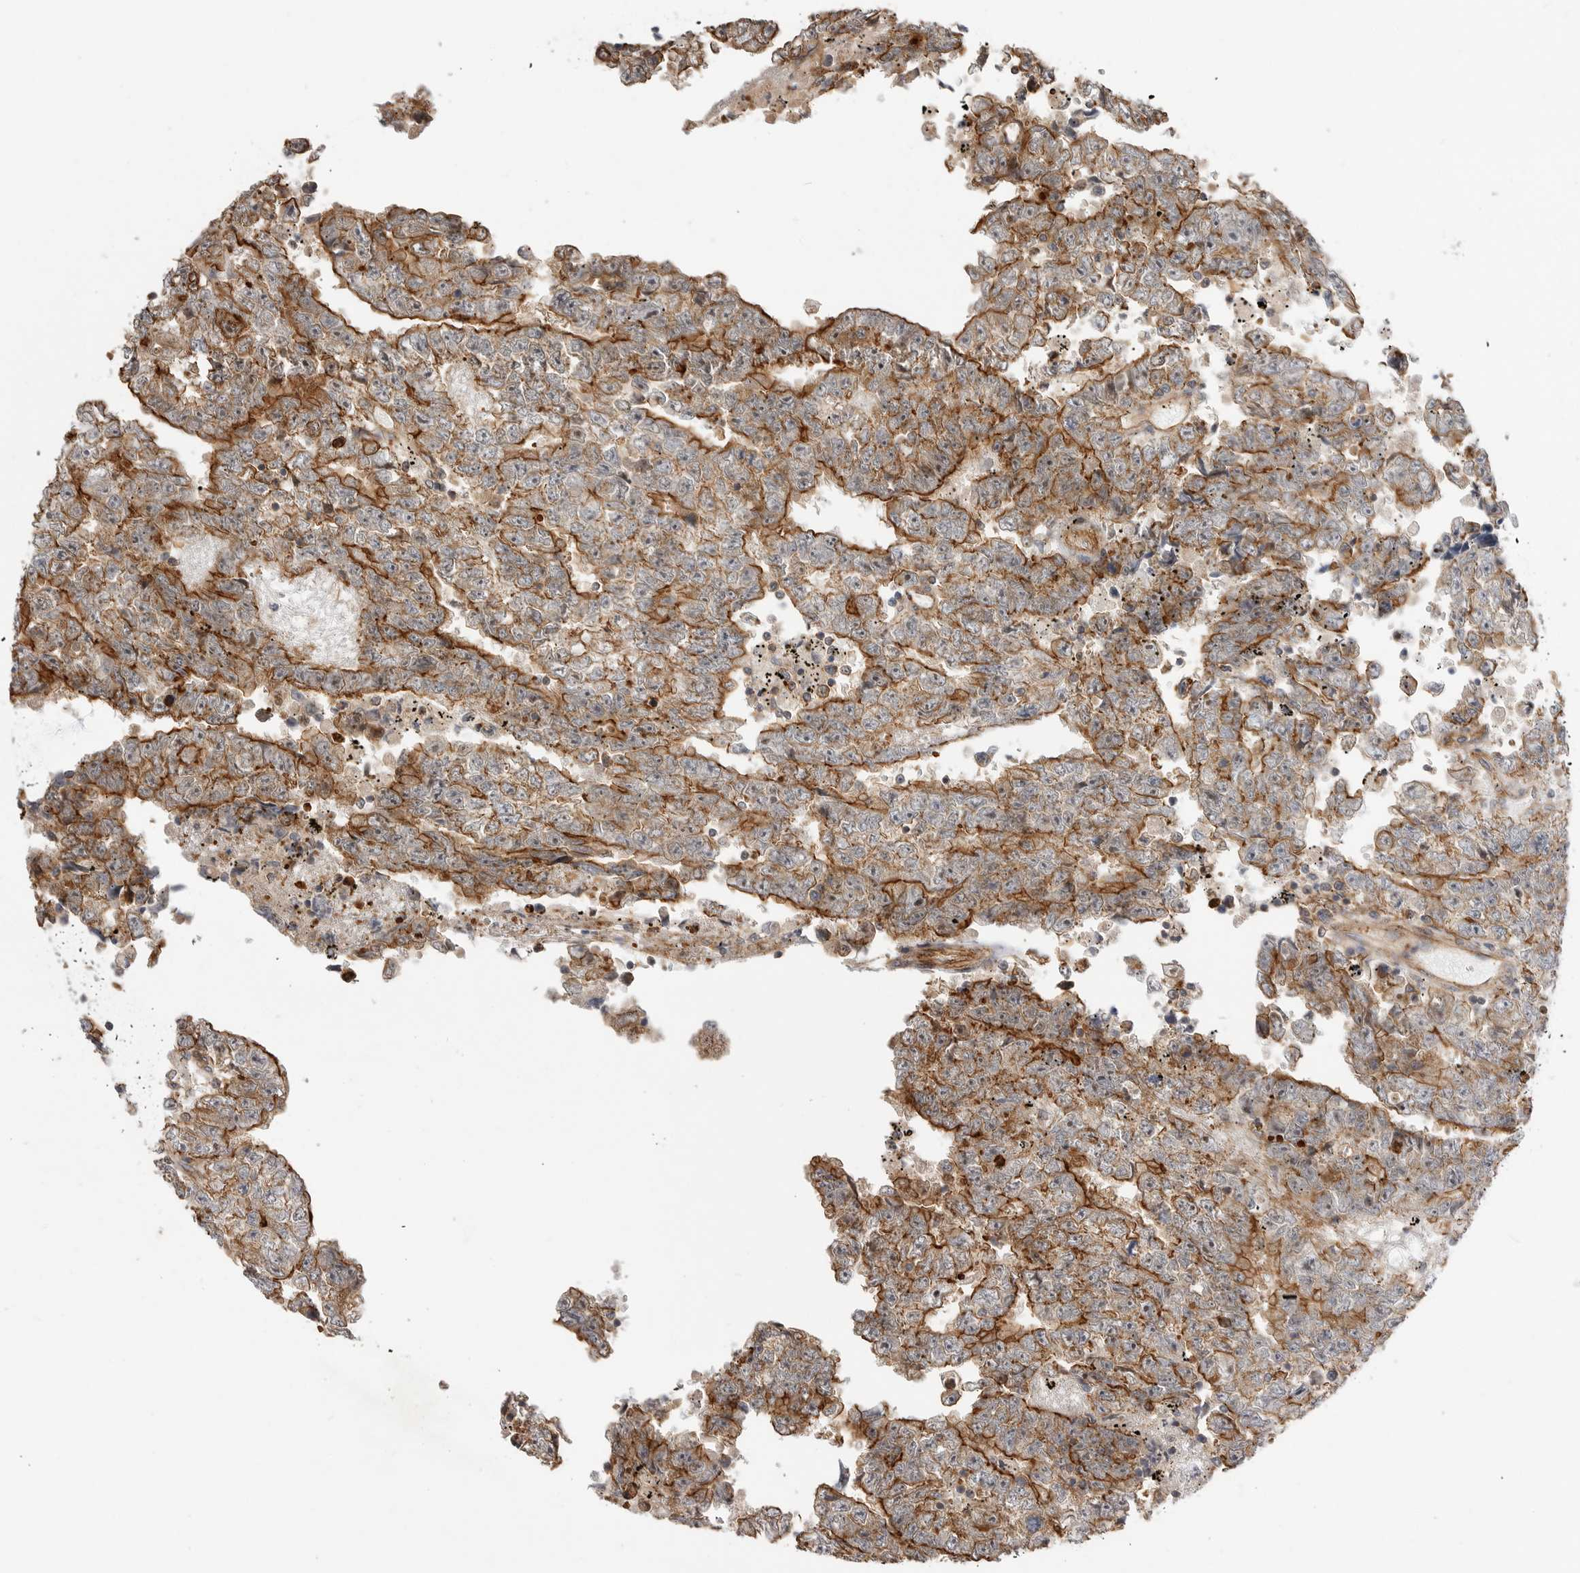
{"staining": {"intensity": "strong", "quantity": "25%-75%", "location": "cytoplasmic/membranous"}, "tissue": "testis cancer", "cell_type": "Tumor cells", "image_type": "cancer", "snomed": [{"axis": "morphology", "description": "Carcinoma, Embryonal, NOS"}, {"axis": "topography", "description": "Testis"}], "caption": "About 25%-75% of tumor cells in embryonal carcinoma (testis) reveal strong cytoplasmic/membranous protein expression as visualized by brown immunohistochemical staining.", "gene": "GPATCH2", "patient": {"sex": "male", "age": 25}}